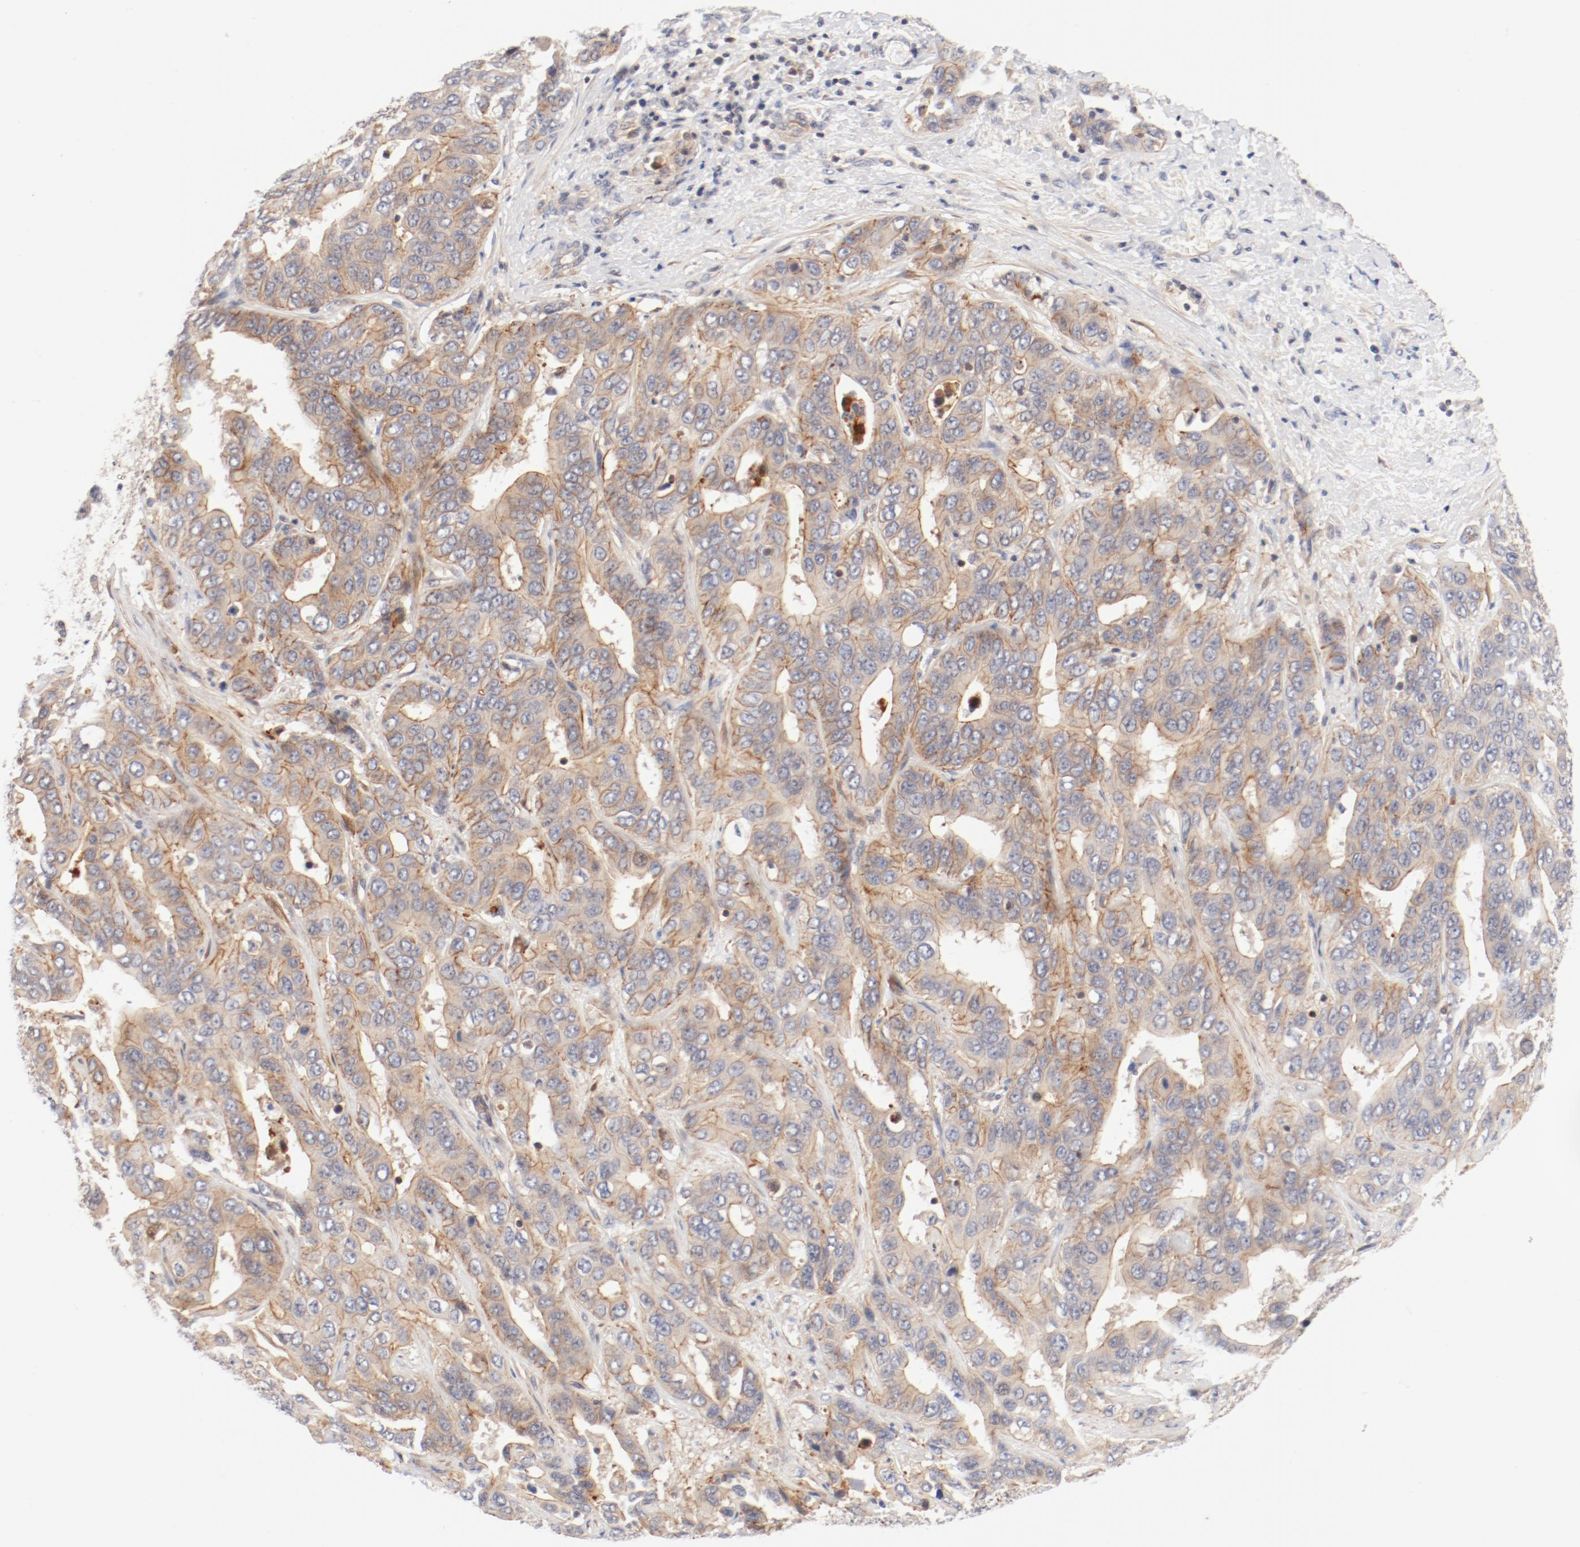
{"staining": {"intensity": "moderate", "quantity": ">75%", "location": "cytoplasmic/membranous"}, "tissue": "liver cancer", "cell_type": "Tumor cells", "image_type": "cancer", "snomed": [{"axis": "morphology", "description": "Cholangiocarcinoma"}, {"axis": "topography", "description": "Liver"}], "caption": "This micrograph reveals immunohistochemistry staining of human cholangiocarcinoma (liver), with medium moderate cytoplasmic/membranous staining in approximately >75% of tumor cells.", "gene": "ZNF267", "patient": {"sex": "female", "age": 52}}